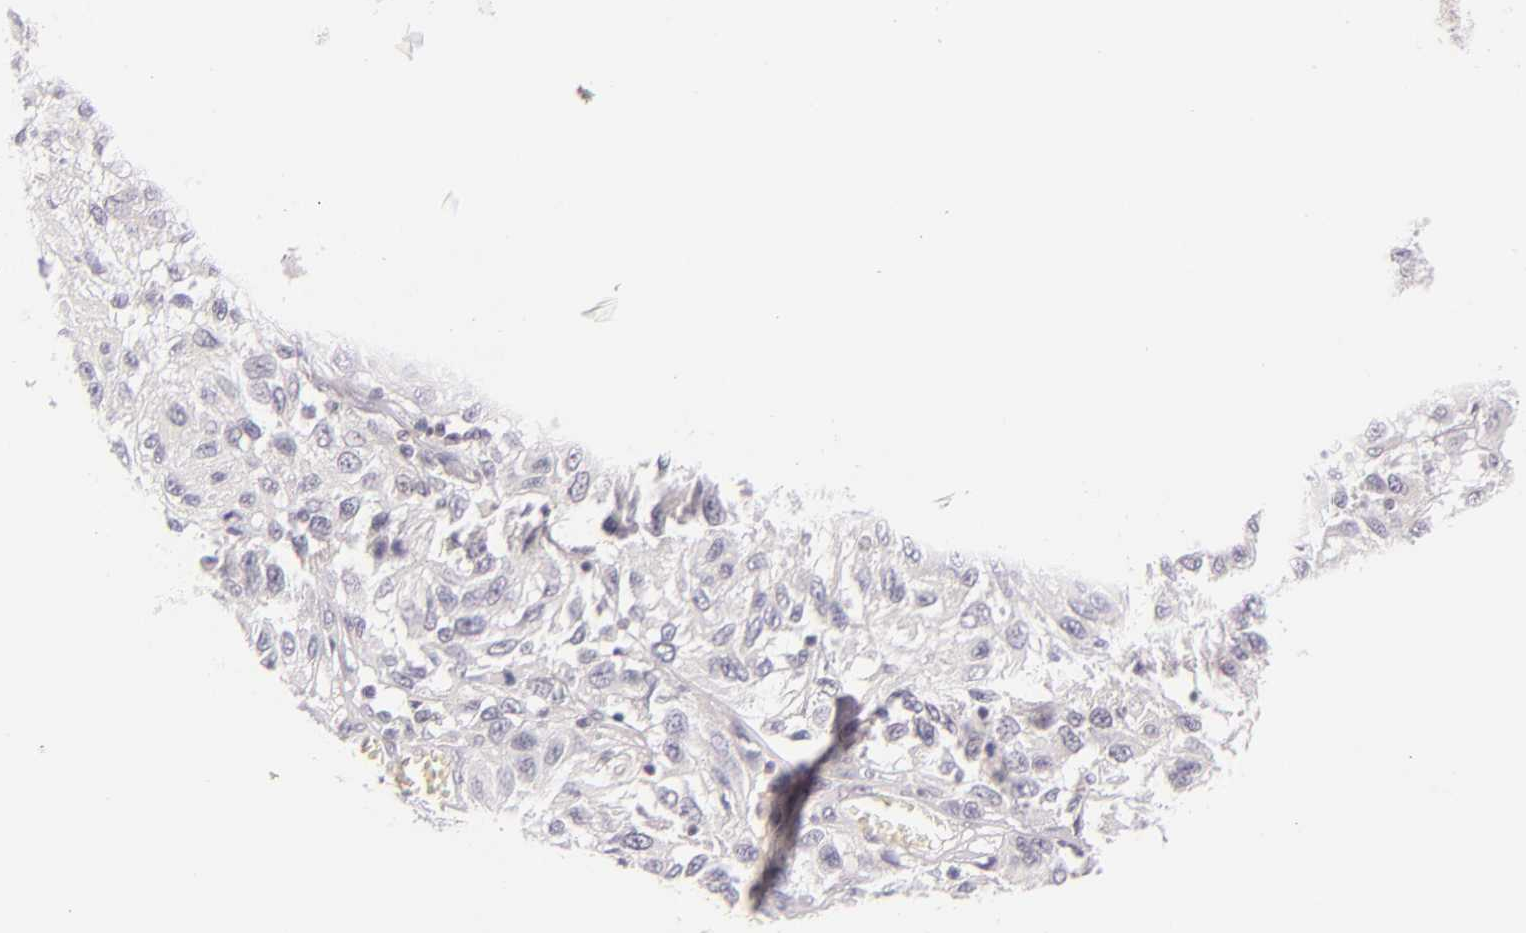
{"staining": {"intensity": "negative", "quantity": "none", "location": "none"}, "tissue": "melanoma", "cell_type": "Tumor cells", "image_type": "cancer", "snomed": [{"axis": "morphology", "description": "Malignant melanoma, NOS"}, {"axis": "topography", "description": "Skin"}], "caption": "A micrograph of malignant melanoma stained for a protein displays no brown staining in tumor cells.", "gene": "BCL3", "patient": {"sex": "female", "age": 77}}